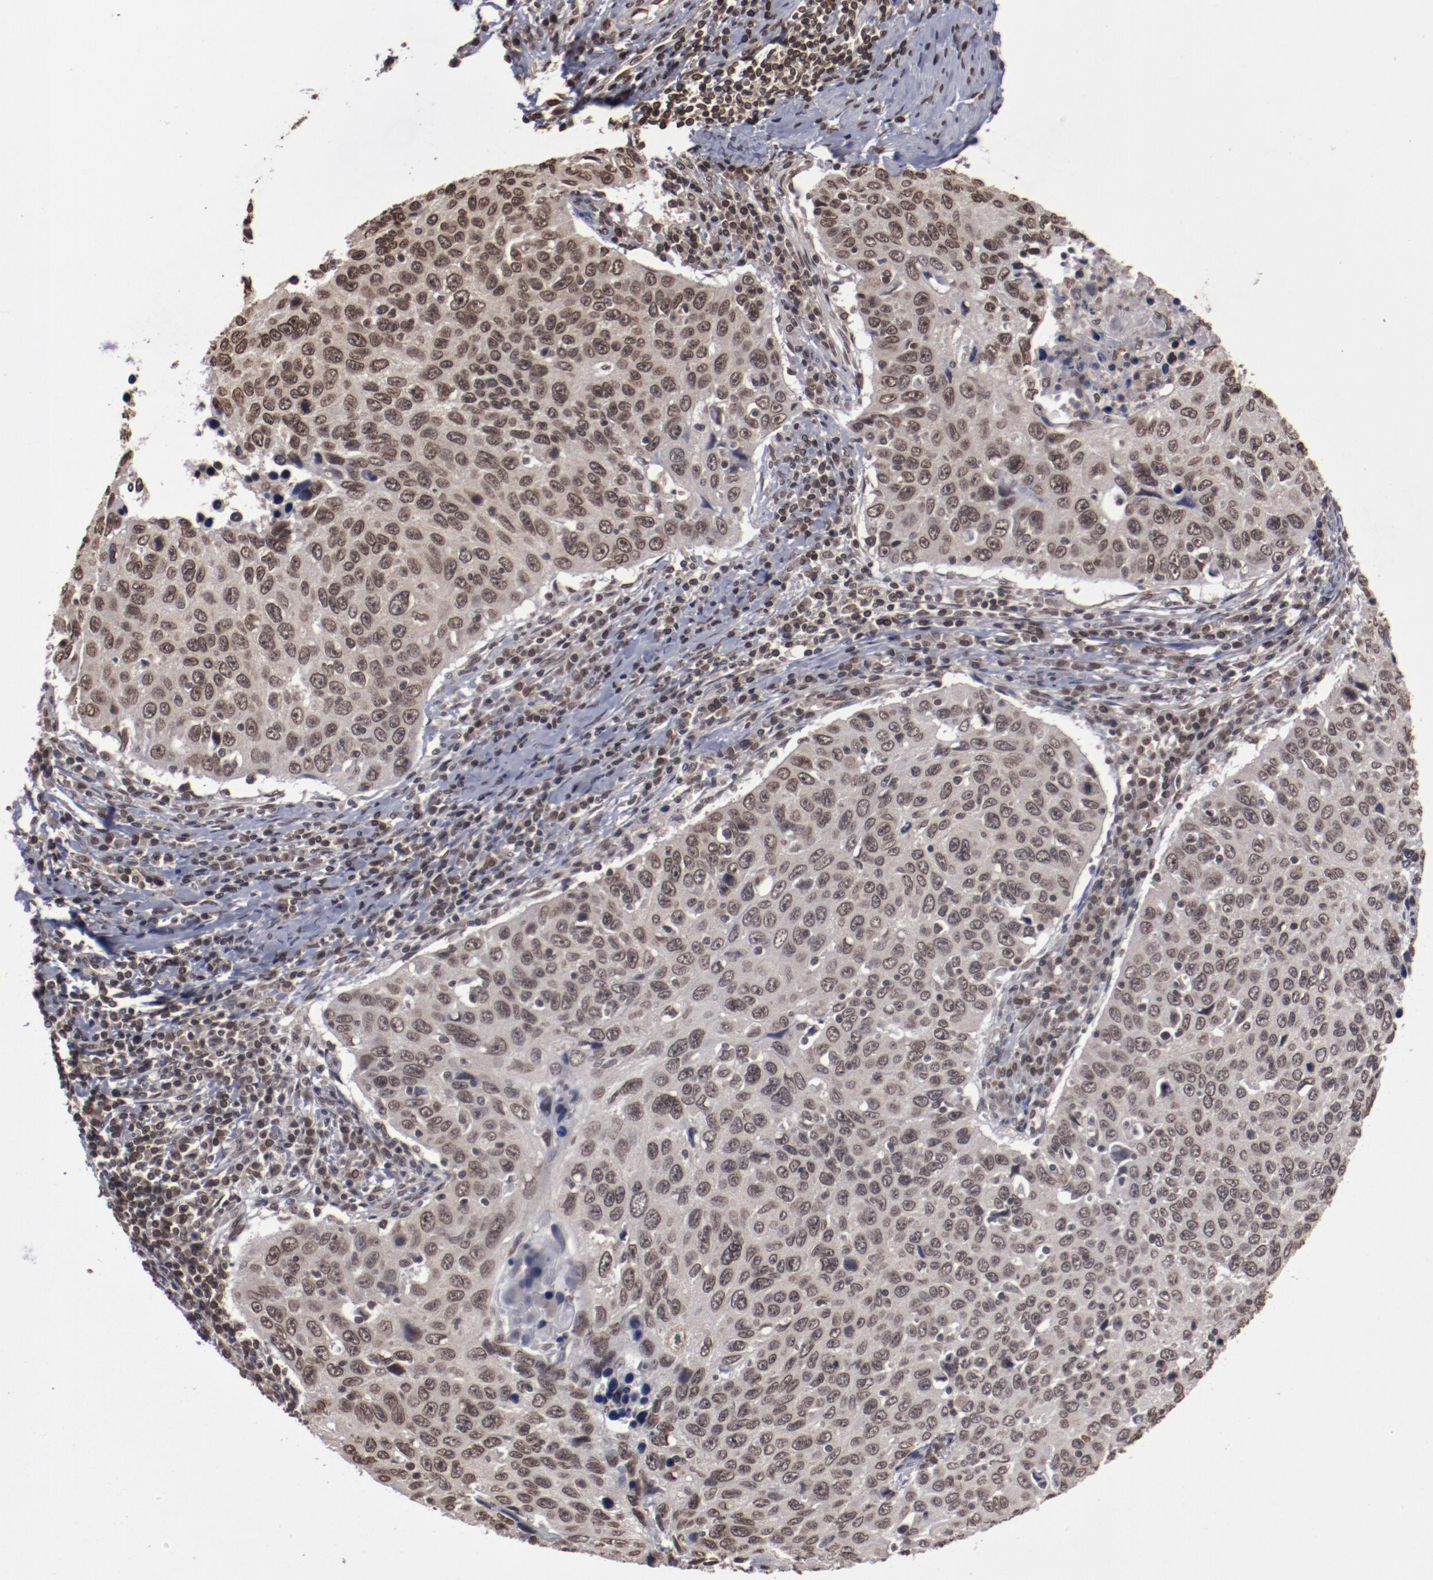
{"staining": {"intensity": "moderate", "quantity": ">75%", "location": "nuclear"}, "tissue": "cervical cancer", "cell_type": "Tumor cells", "image_type": "cancer", "snomed": [{"axis": "morphology", "description": "Squamous cell carcinoma, NOS"}, {"axis": "topography", "description": "Cervix"}], "caption": "Tumor cells display moderate nuclear expression in about >75% of cells in squamous cell carcinoma (cervical).", "gene": "AKT1", "patient": {"sex": "female", "age": 53}}